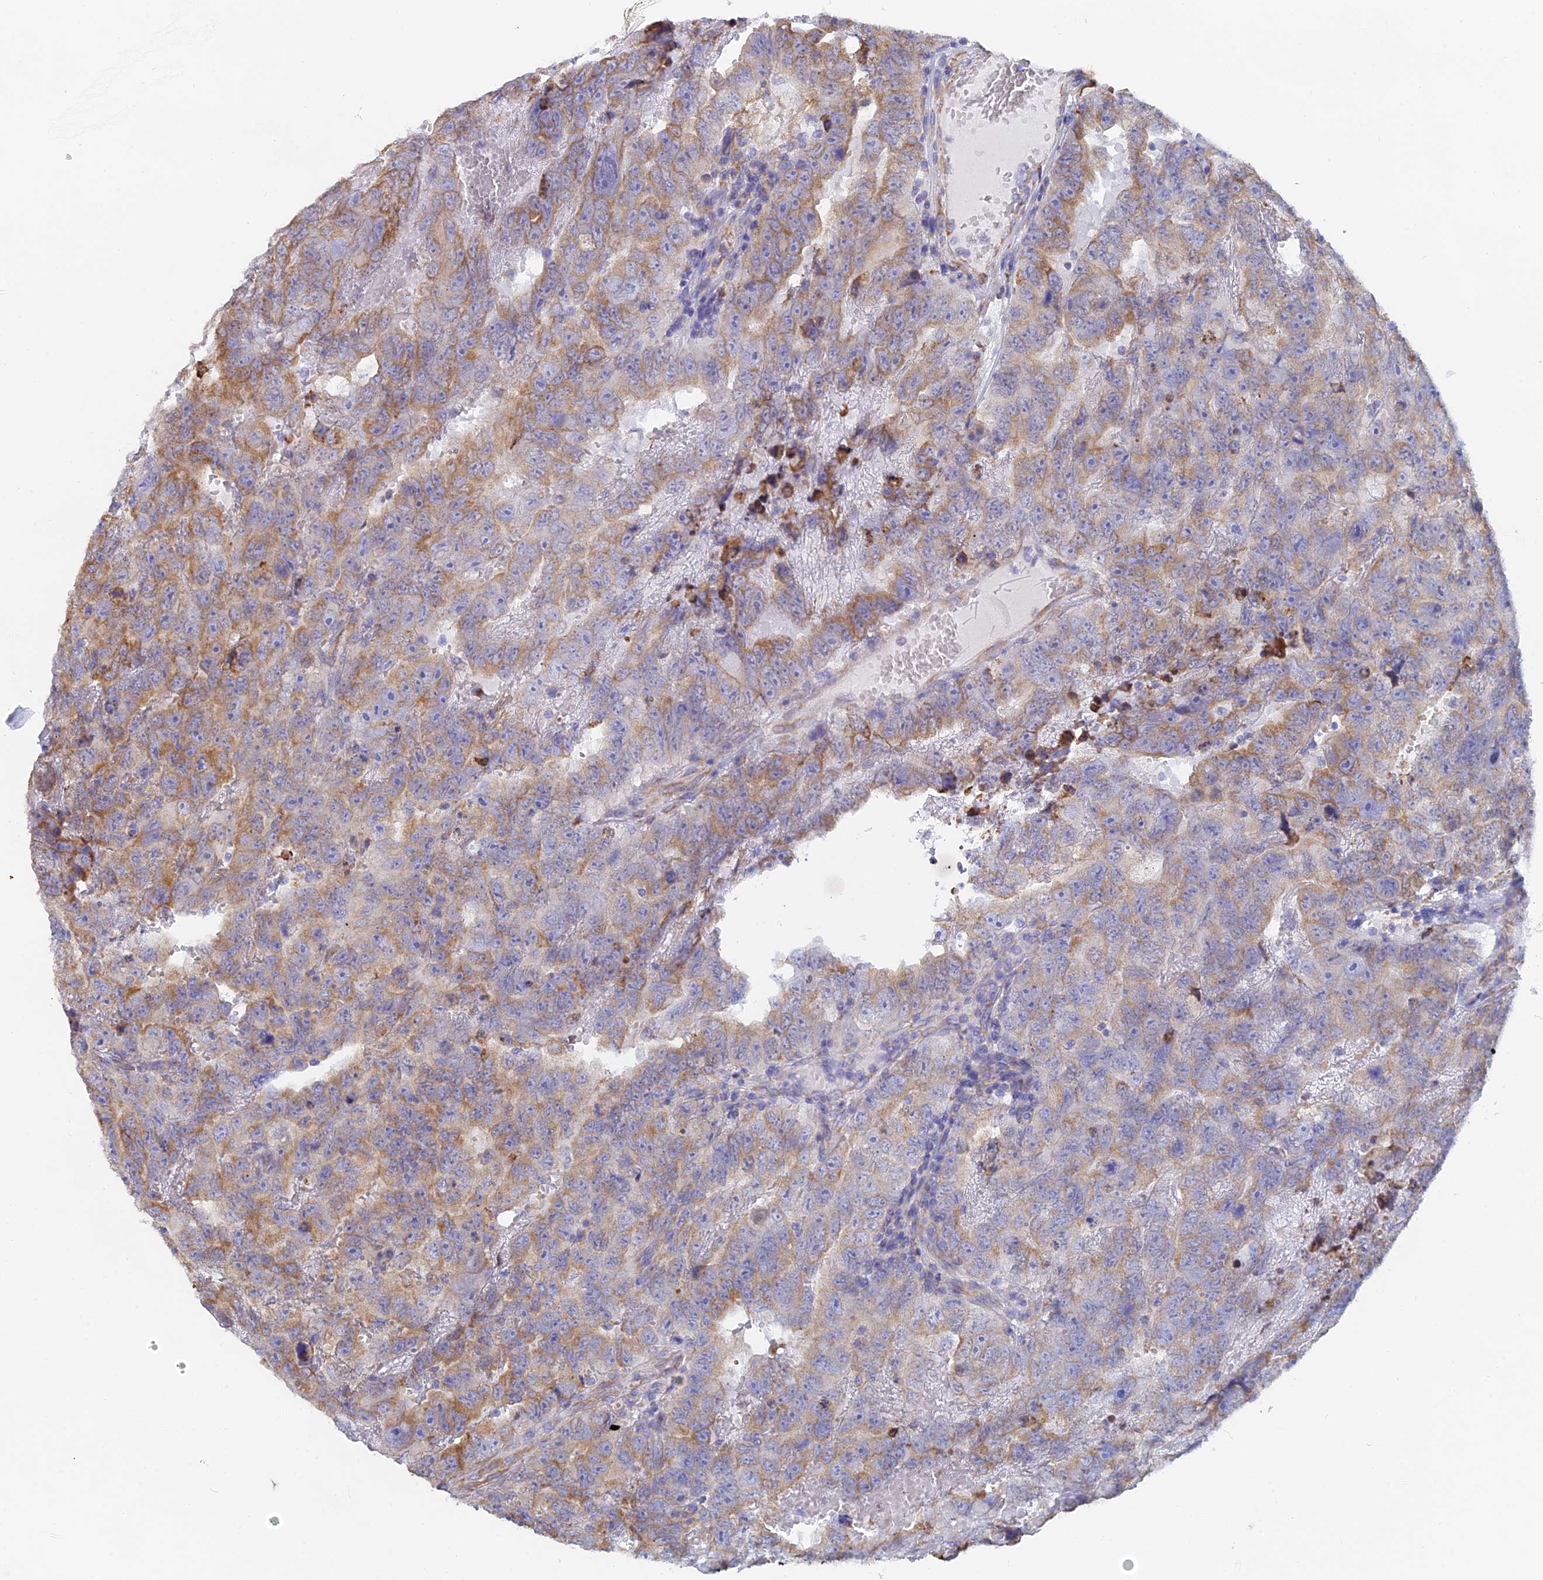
{"staining": {"intensity": "moderate", "quantity": "25%-75%", "location": "cytoplasmic/membranous"}, "tissue": "testis cancer", "cell_type": "Tumor cells", "image_type": "cancer", "snomed": [{"axis": "morphology", "description": "Carcinoma, Embryonal, NOS"}, {"axis": "topography", "description": "Testis"}], "caption": "Approximately 25%-75% of tumor cells in testis embryonal carcinoma display moderate cytoplasmic/membranous protein staining as visualized by brown immunohistochemical staining.", "gene": "WDR35", "patient": {"sex": "male", "age": 45}}